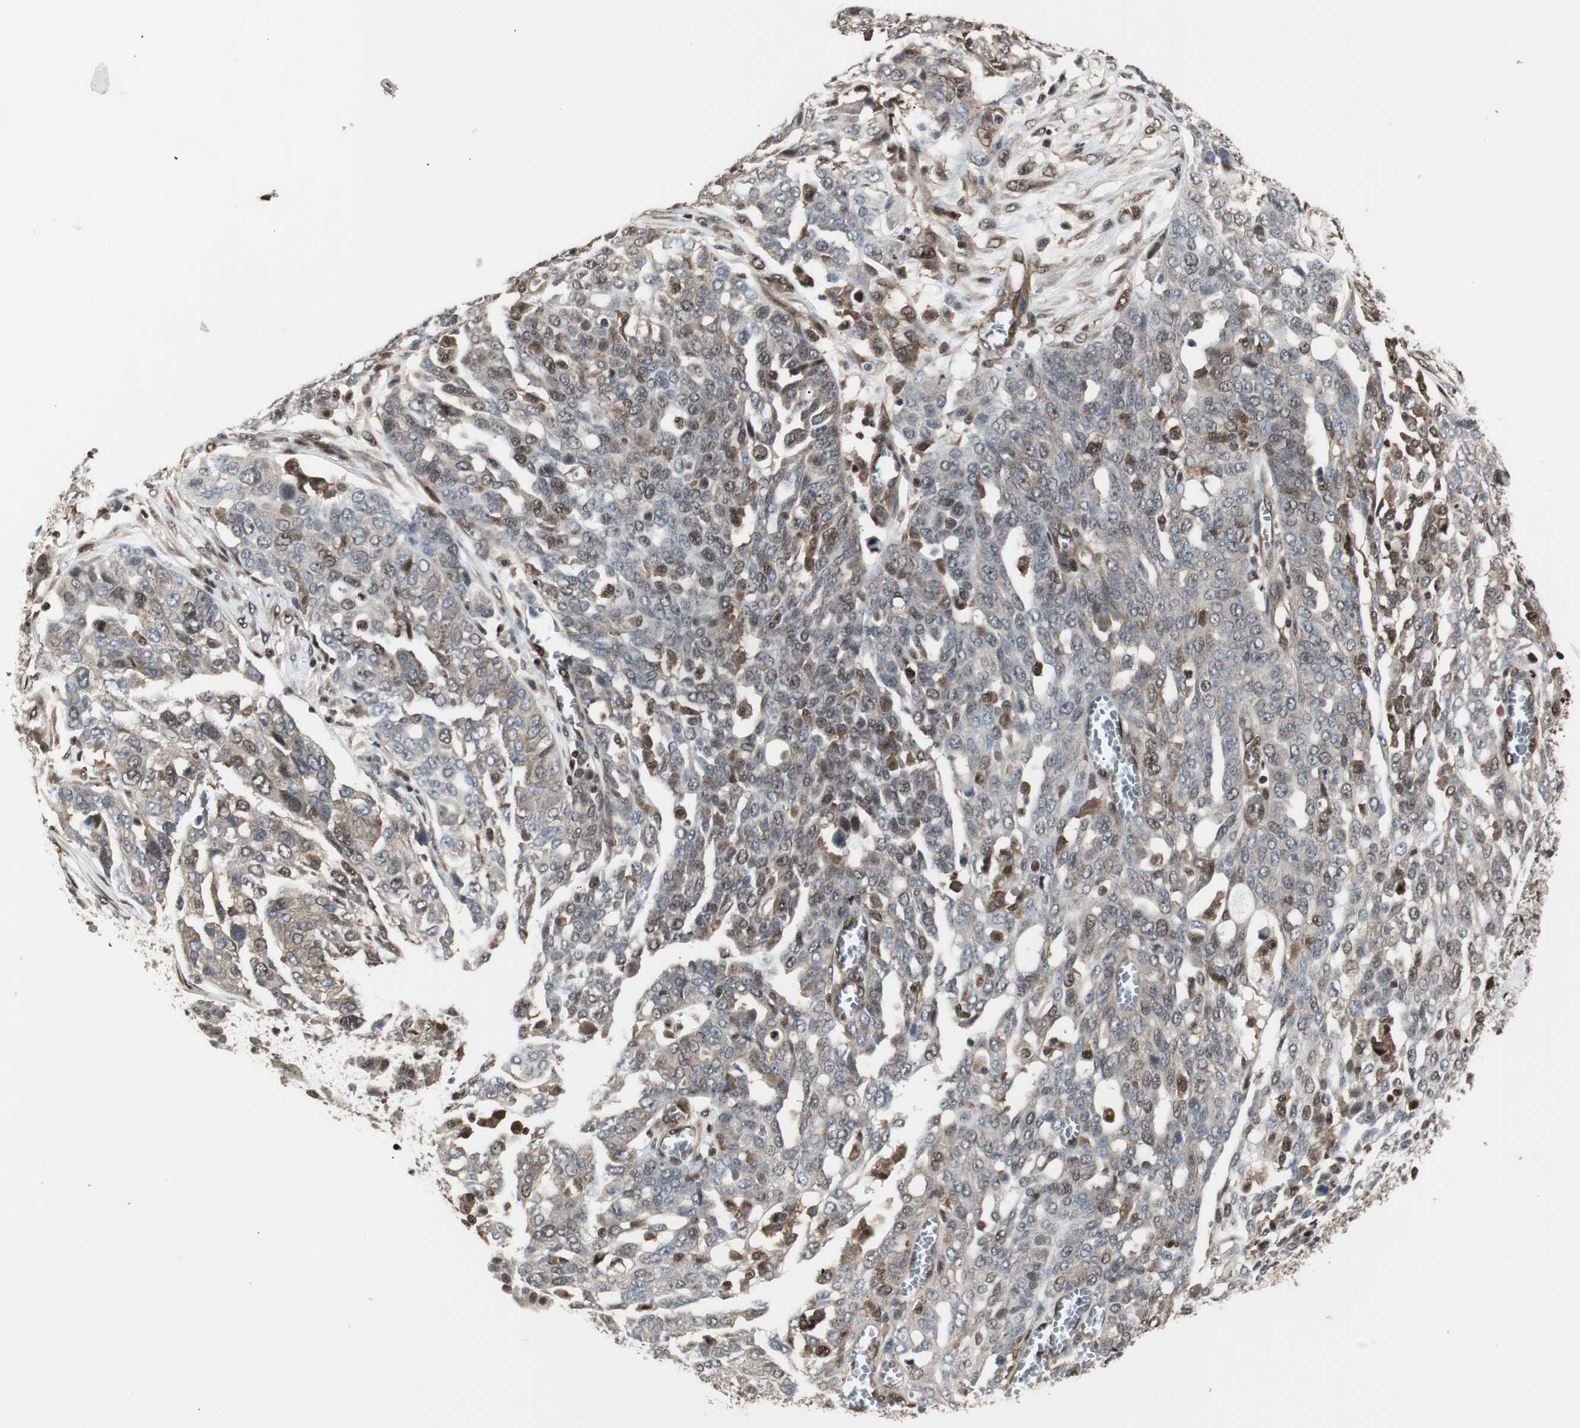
{"staining": {"intensity": "moderate", "quantity": "25%-75%", "location": "cytoplasmic/membranous,nuclear"}, "tissue": "ovarian cancer", "cell_type": "Tumor cells", "image_type": "cancer", "snomed": [{"axis": "morphology", "description": "Cystadenocarcinoma, serous, NOS"}, {"axis": "topography", "description": "Soft tissue"}, {"axis": "topography", "description": "Ovary"}], "caption": "Immunohistochemical staining of human ovarian cancer reveals medium levels of moderate cytoplasmic/membranous and nuclear staining in about 25%-75% of tumor cells.", "gene": "ACLY", "patient": {"sex": "female", "age": 57}}